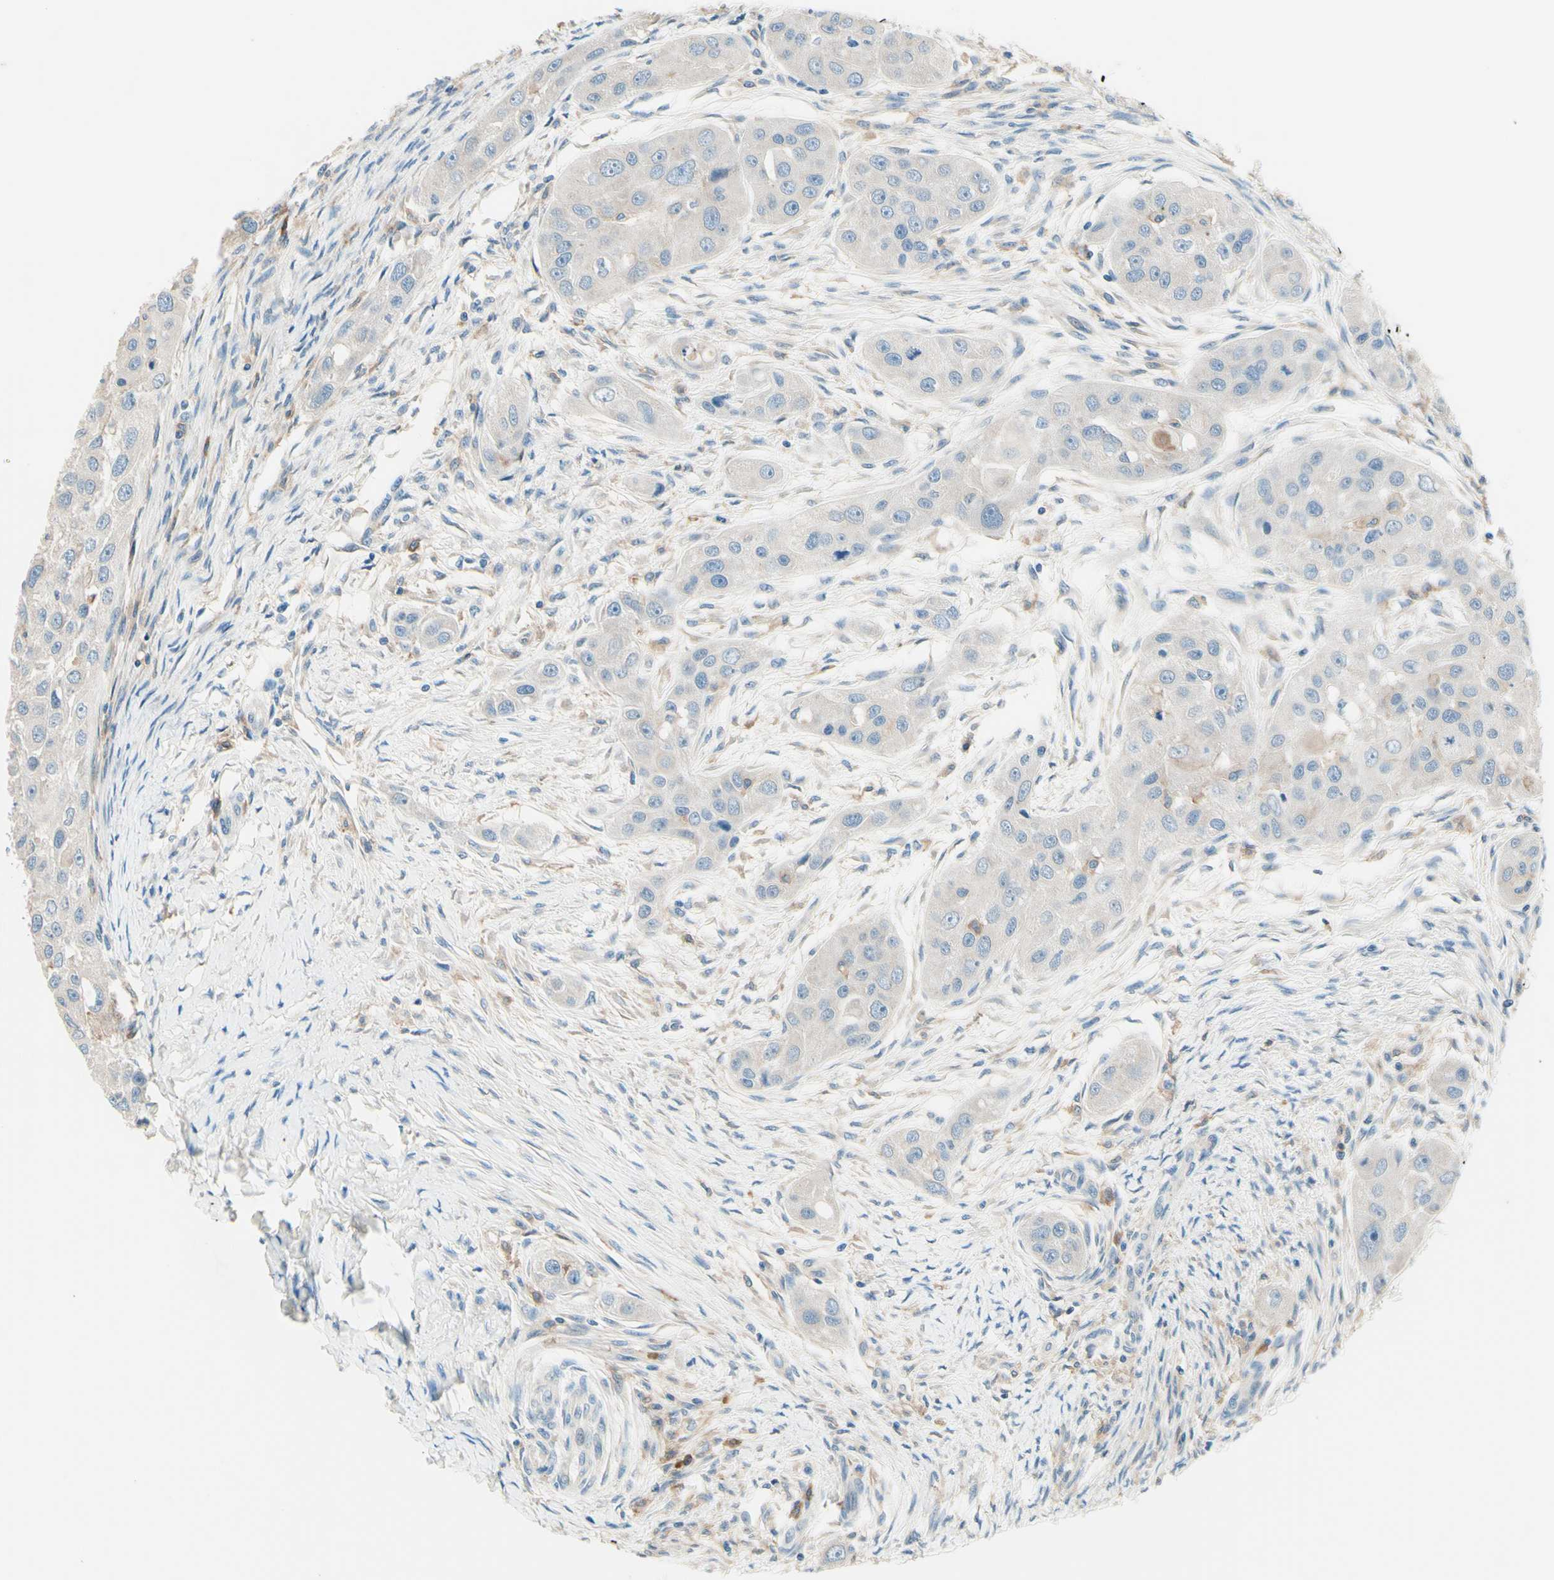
{"staining": {"intensity": "weak", "quantity": "<25%", "location": "cytoplasmic/membranous"}, "tissue": "head and neck cancer", "cell_type": "Tumor cells", "image_type": "cancer", "snomed": [{"axis": "morphology", "description": "Normal tissue, NOS"}, {"axis": "morphology", "description": "Squamous cell carcinoma, NOS"}, {"axis": "topography", "description": "Skeletal muscle"}, {"axis": "topography", "description": "Head-Neck"}], "caption": "Head and neck cancer was stained to show a protein in brown. There is no significant positivity in tumor cells.", "gene": "SIGLEC9", "patient": {"sex": "male", "age": 51}}